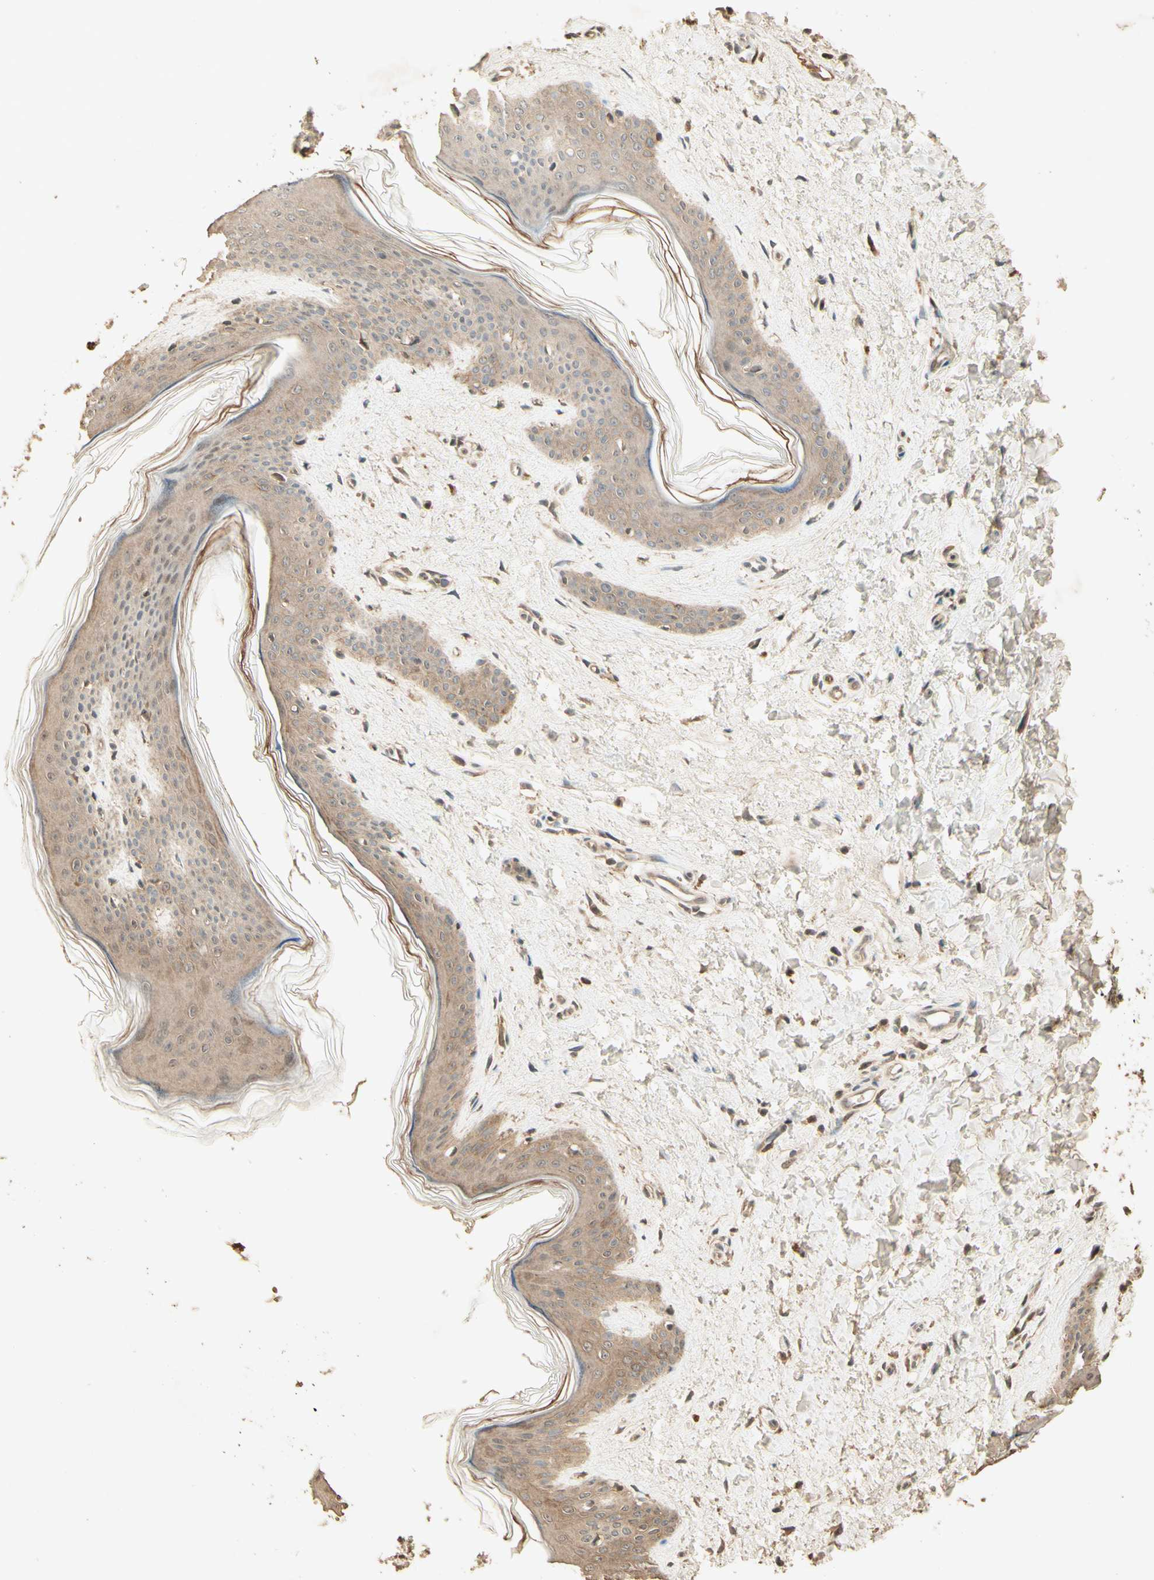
{"staining": {"intensity": "weak", "quantity": ">75%", "location": "cytoplasmic/membranous"}, "tissue": "skin", "cell_type": "Fibroblasts", "image_type": "normal", "snomed": [{"axis": "morphology", "description": "Normal tissue, NOS"}, {"axis": "topography", "description": "Skin"}], "caption": "The micrograph reveals immunohistochemical staining of unremarkable skin. There is weak cytoplasmic/membranous expression is present in about >75% of fibroblasts.", "gene": "SMAD9", "patient": {"sex": "female", "age": 41}}